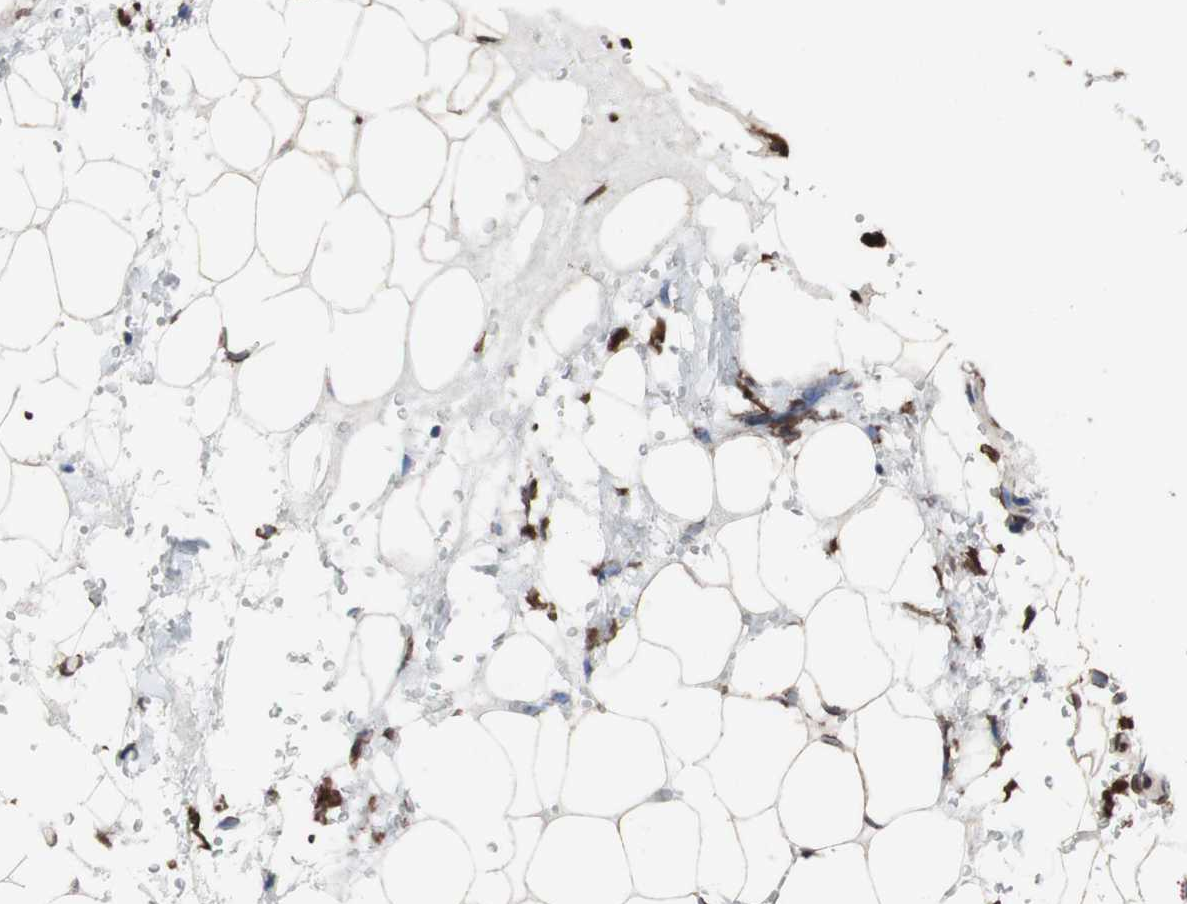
{"staining": {"intensity": "negative", "quantity": "none", "location": "none"}, "tissue": "adipose tissue", "cell_type": "Adipocytes", "image_type": "normal", "snomed": [{"axis": "morphology", "description": "Normal tissue, NOS"}, {"axis": "morphology", "description": "Adenocarcinoma, NOS"}, {"axis": "topography", "description": "Esophagus"}], "caption": "The micrograph reveals no significant staining in adipocytes of adipose tissue. (Stains: DAB (3,3'-diaminobenzidine) IHC with hematoxylin counter stain, Microscopy: brightfield microscopy at high magnification).", "gene": "PIDD1", "patient": {"sex": "male", "age": 62}}